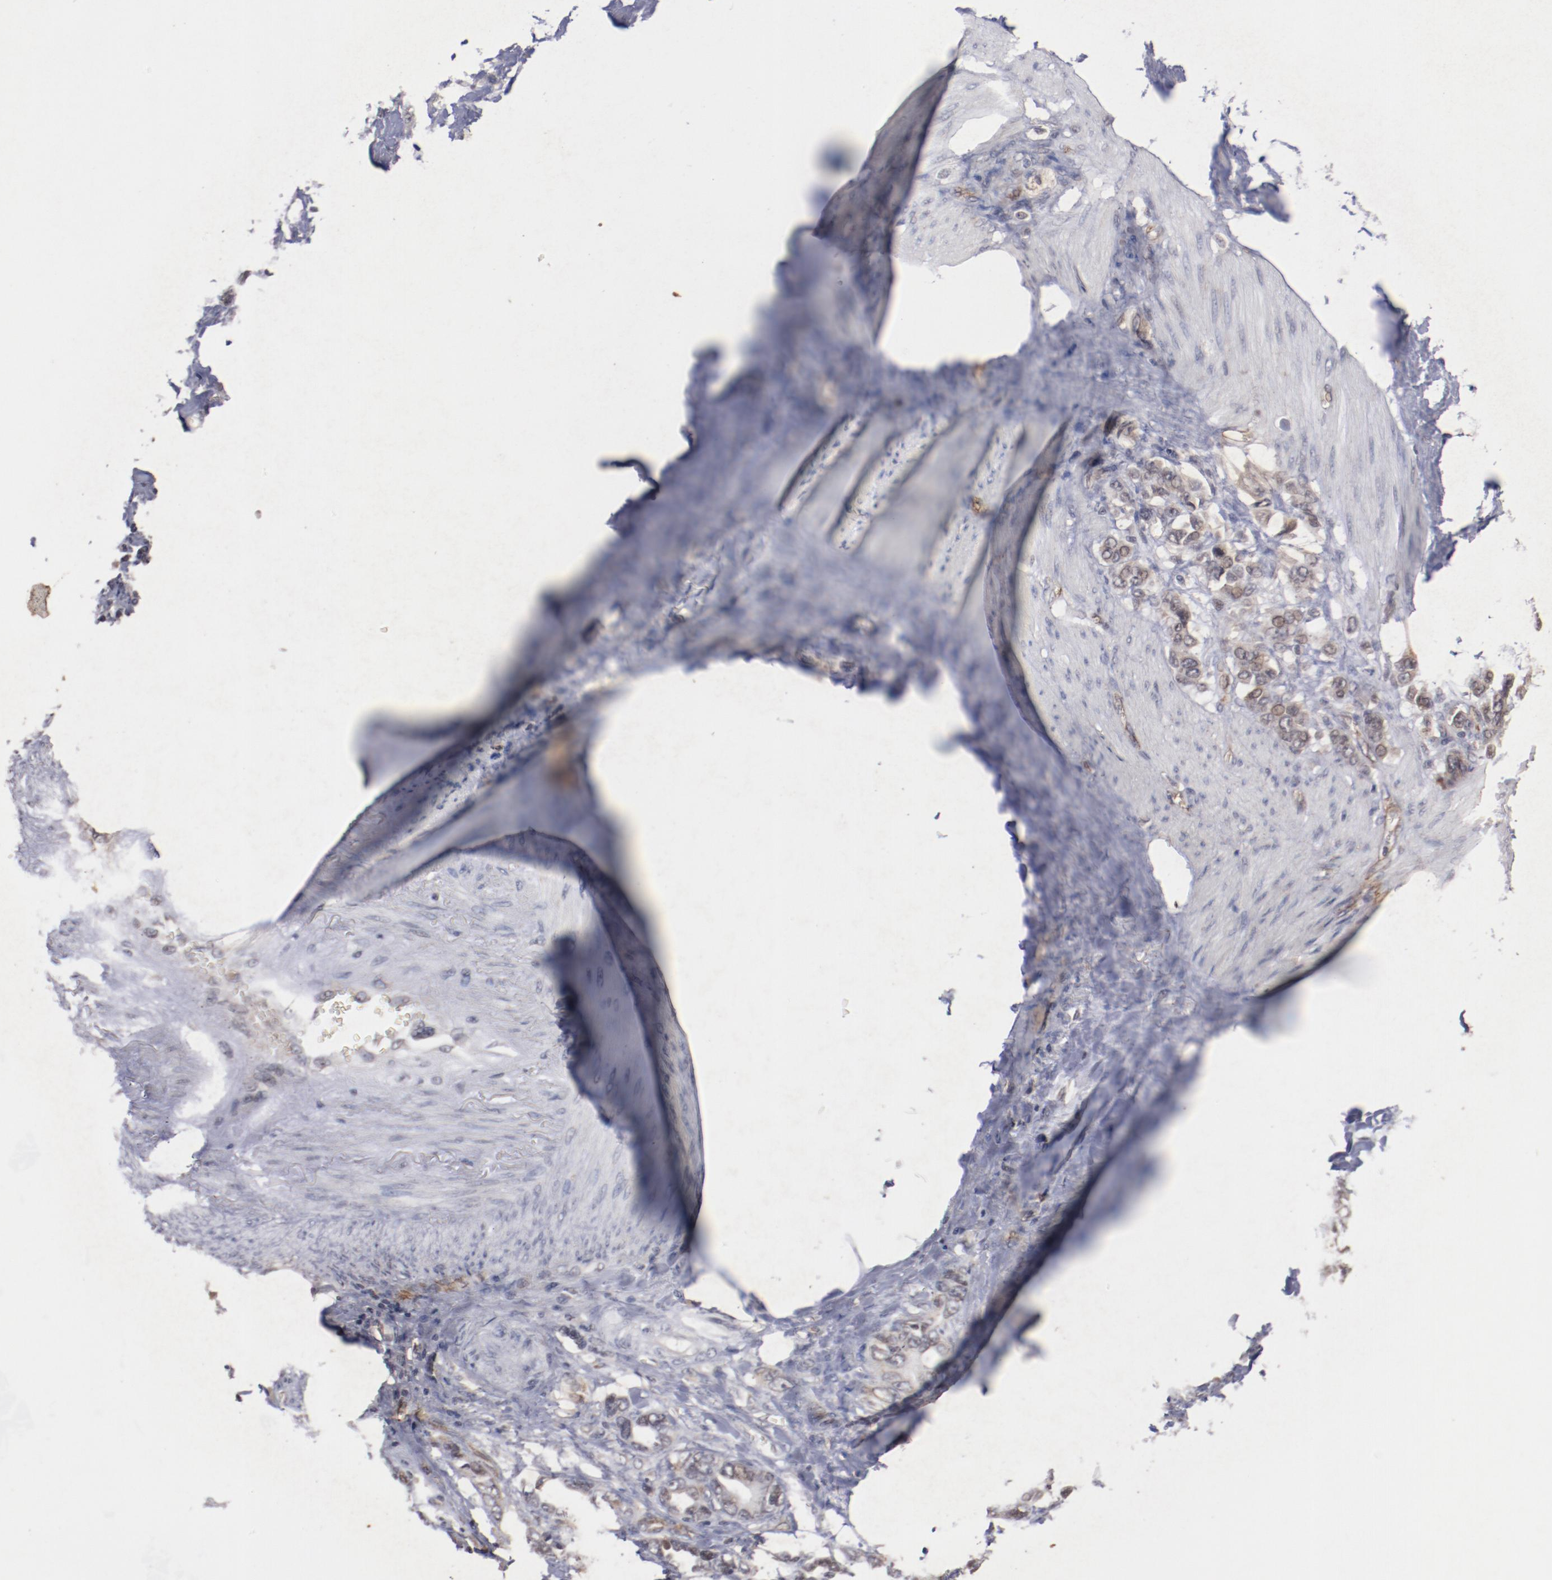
{"staining": {"intensity": "weak", "quantity": ">75%", "location": "cytoplasmic/membranous"}, "tissue": "stomach cancer", "cell_type": "Tumor cells", "image_type": "cancer", "snomed": [{"axis": "morphology", "description": "Adenocarcinoma, NOS"}, {"axis": "topography", "description": "Stomach"}], "caption": "An image showing weak cytoplasmic/membranous positivity in approximately >75% of tumor cells in adenocarcinoma (stomach), as visualized by brown immunohistochemical staining.", "gene": "TENM1", "patient": {"sex": "male", "age": 78}}